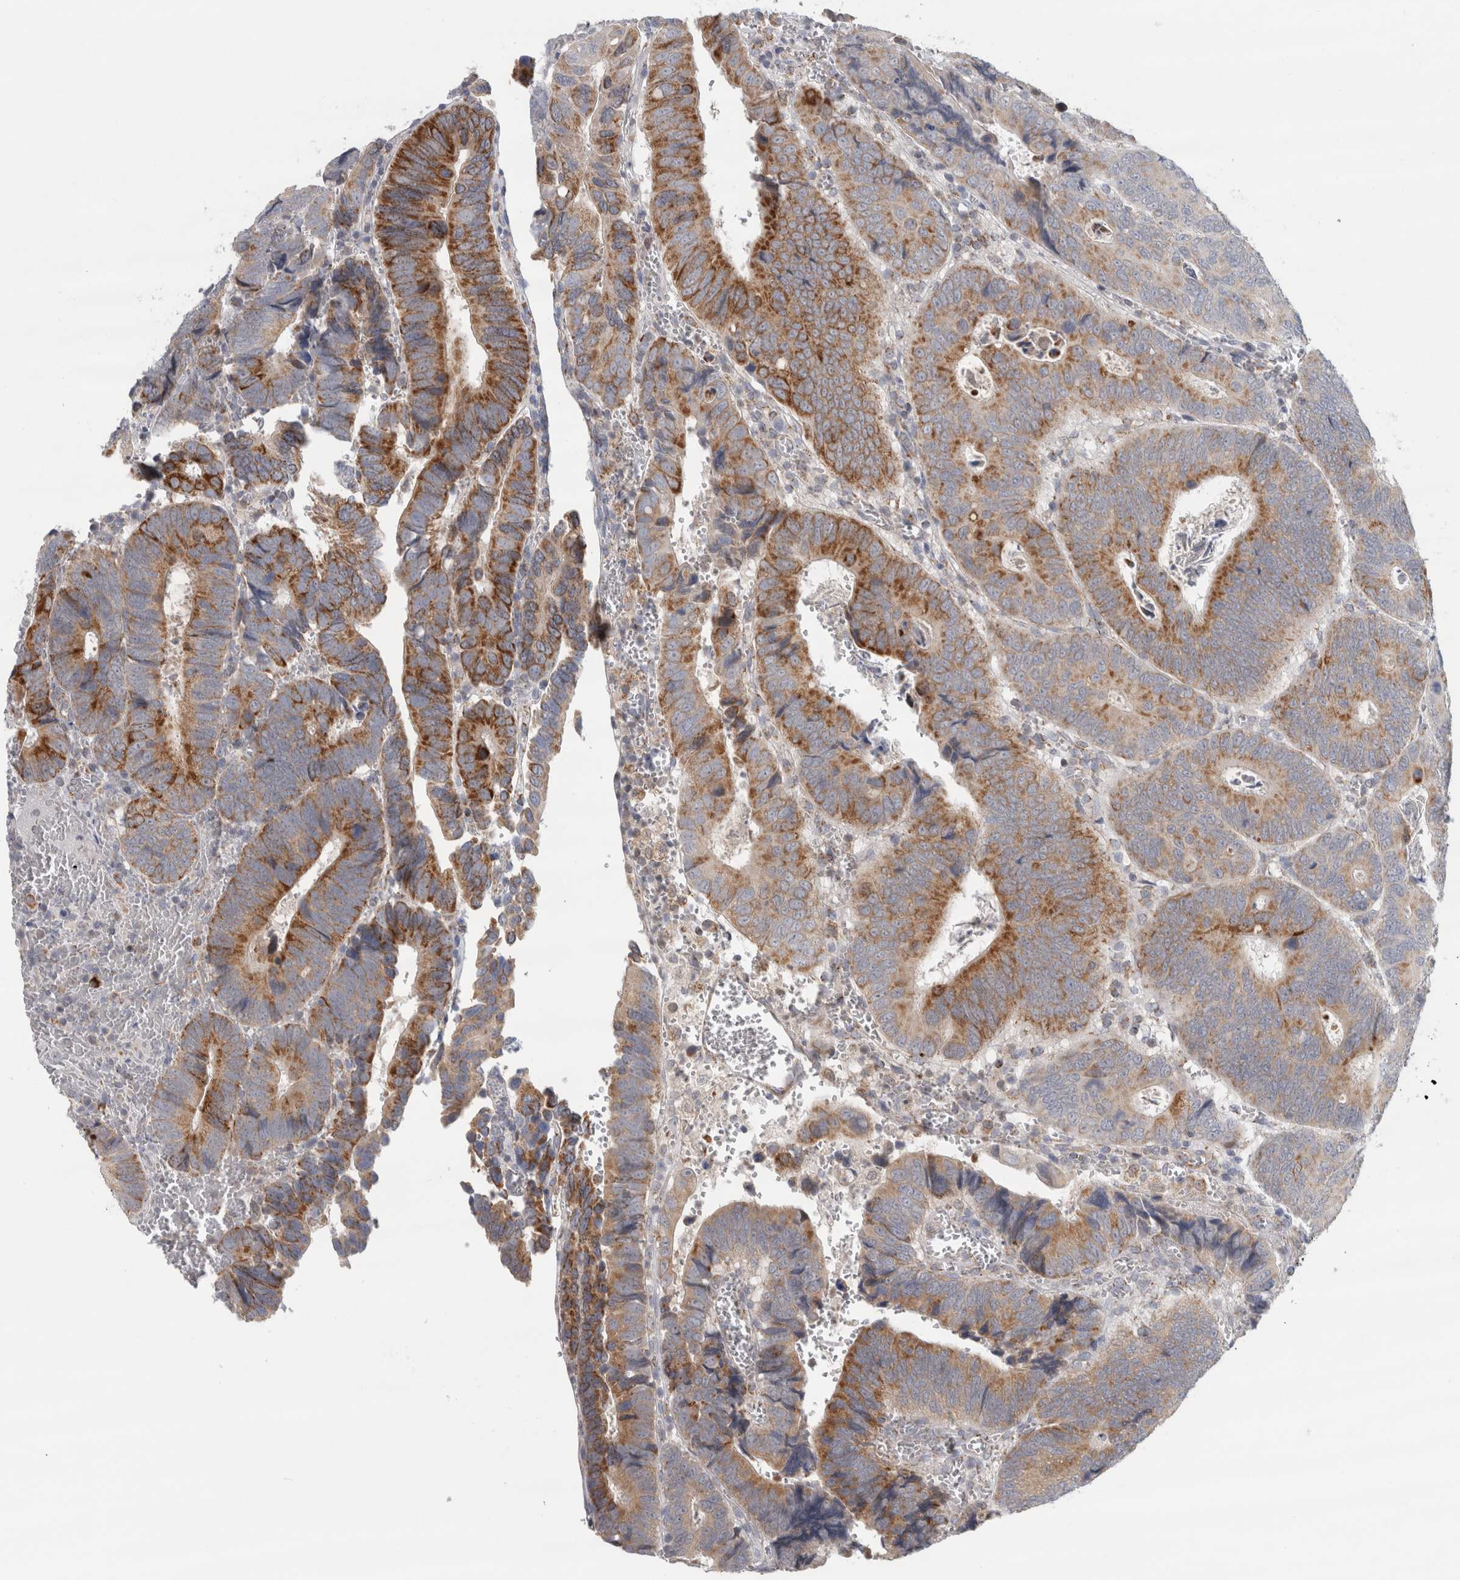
{"staining": {"intensity": "moderate", "quantity": ">75%", "location": "cytoplasmic/membranous"}, "tissue": "colorectal cancer", "cell_type": "Tumor cells", "image_type": "cancer", "snomed": [{"axis": "morphology", "description": "Inflammation, NOS"}, {"axis": "morphology", "description": "Adenocarcinoma, NOS"}, {"axis": "topography", "description": "Colon"}], "caption": "Immunohistochemical staining of human colorectal cancer reveals medium levels of moderate cytoplasmic/membranous protein staining in approximately >75% of tumor cells. (DAB (3,3'-diaminobenzidine) IHC, brown staining for protein, blue staining for nuclei).", "gene": "RAB18", "patient": {"sex": "male", "age": 72}}